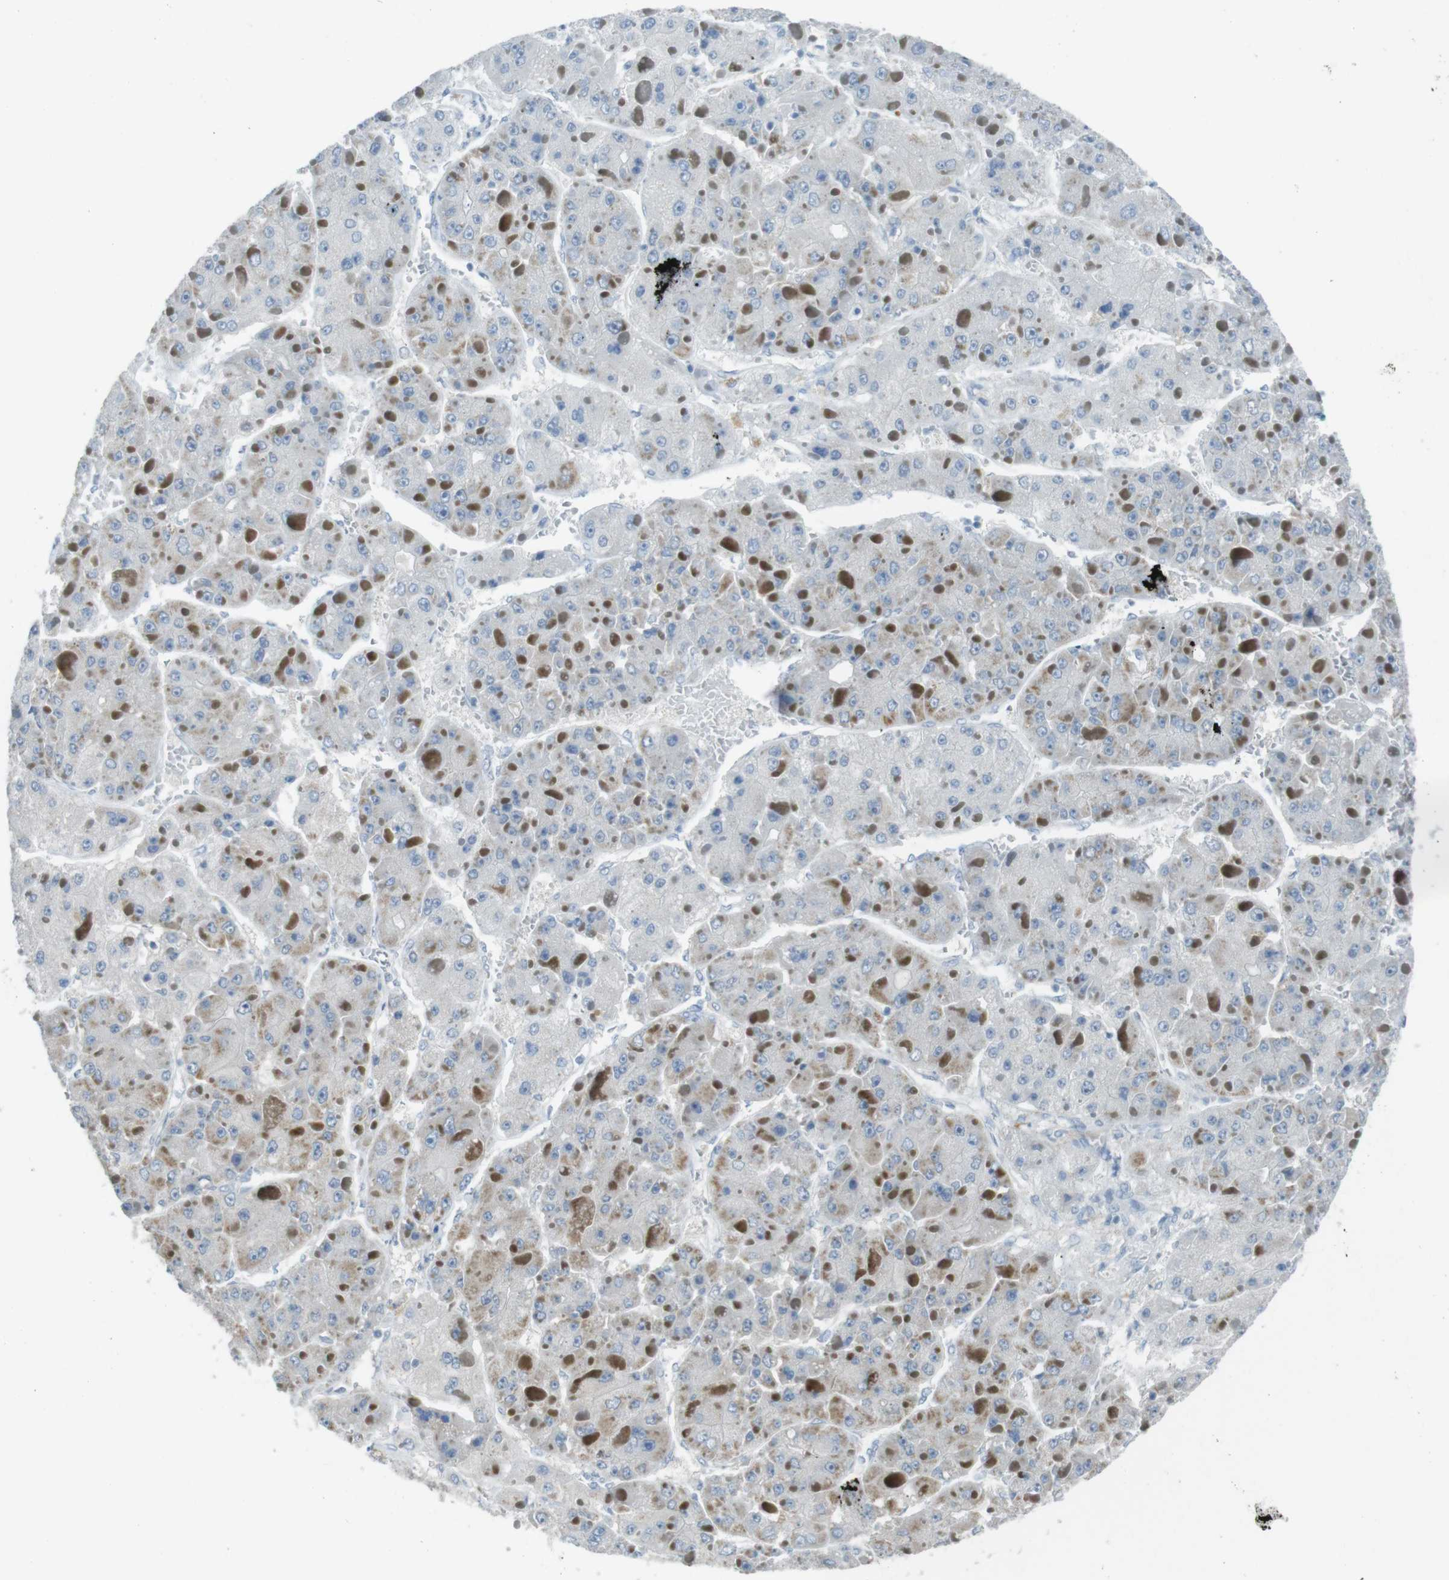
{"staining": {"intensity": "weak", "quantity": "<25%", "location": "cytoplasmic/membranous"}, "tissue": "liver cancer", "cell_type": "Tumor cells", "image_type": "cancer", "snomed": [{"axis": "morphology", "description": "Carcinoma, Hepatocellular, NOS"}, {"axis": "topography", "description": "Liver"}], "caption": "Immunohistochemistry (IHC) of liver hepatocellular carcinoma reveals no expression in tumor cells.", "gene": "ENTPD7", "patient": {"sex": "female", "age": 73}}